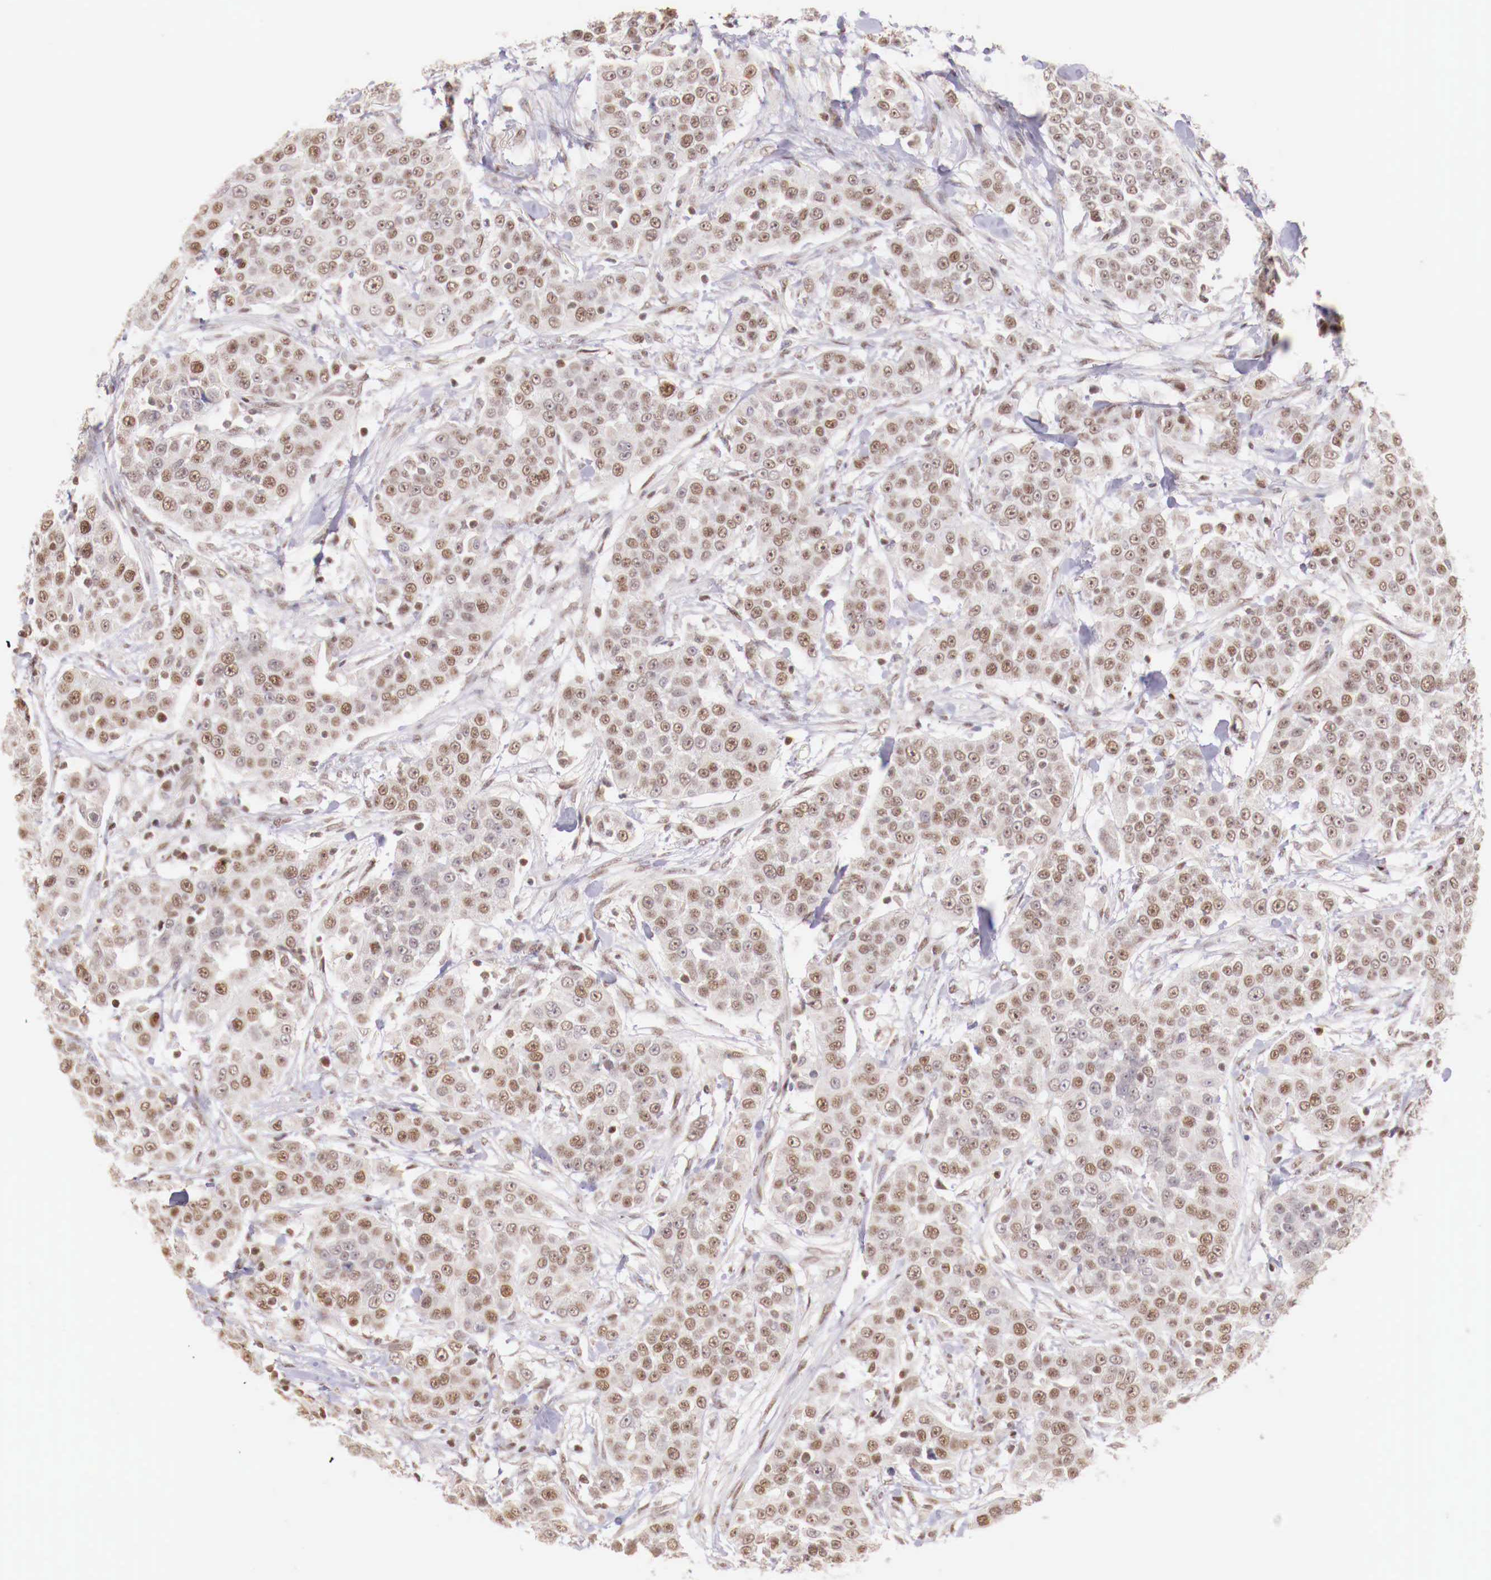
{"staining": {"intensity": "weak", "quantity": "25%-75%", "location": "nuclear"}, "tissue": "urothelial cancer", "cell_type": "Tumor cells", "image_type": "cancer", "snomed": [{"axis": "morphology", "description": "Urothelial carcinoma, High grade"}, {"axis": "topography", "description": "Urinary bladder"}], "caption": "Human high-grade urothelial carcinoma stained with a brown dye exhibits weak nuclear positive expression in about 25%-75% of tumor cells.", "gene": "SP1", "patient": {"sex": "female", "age": 80}}